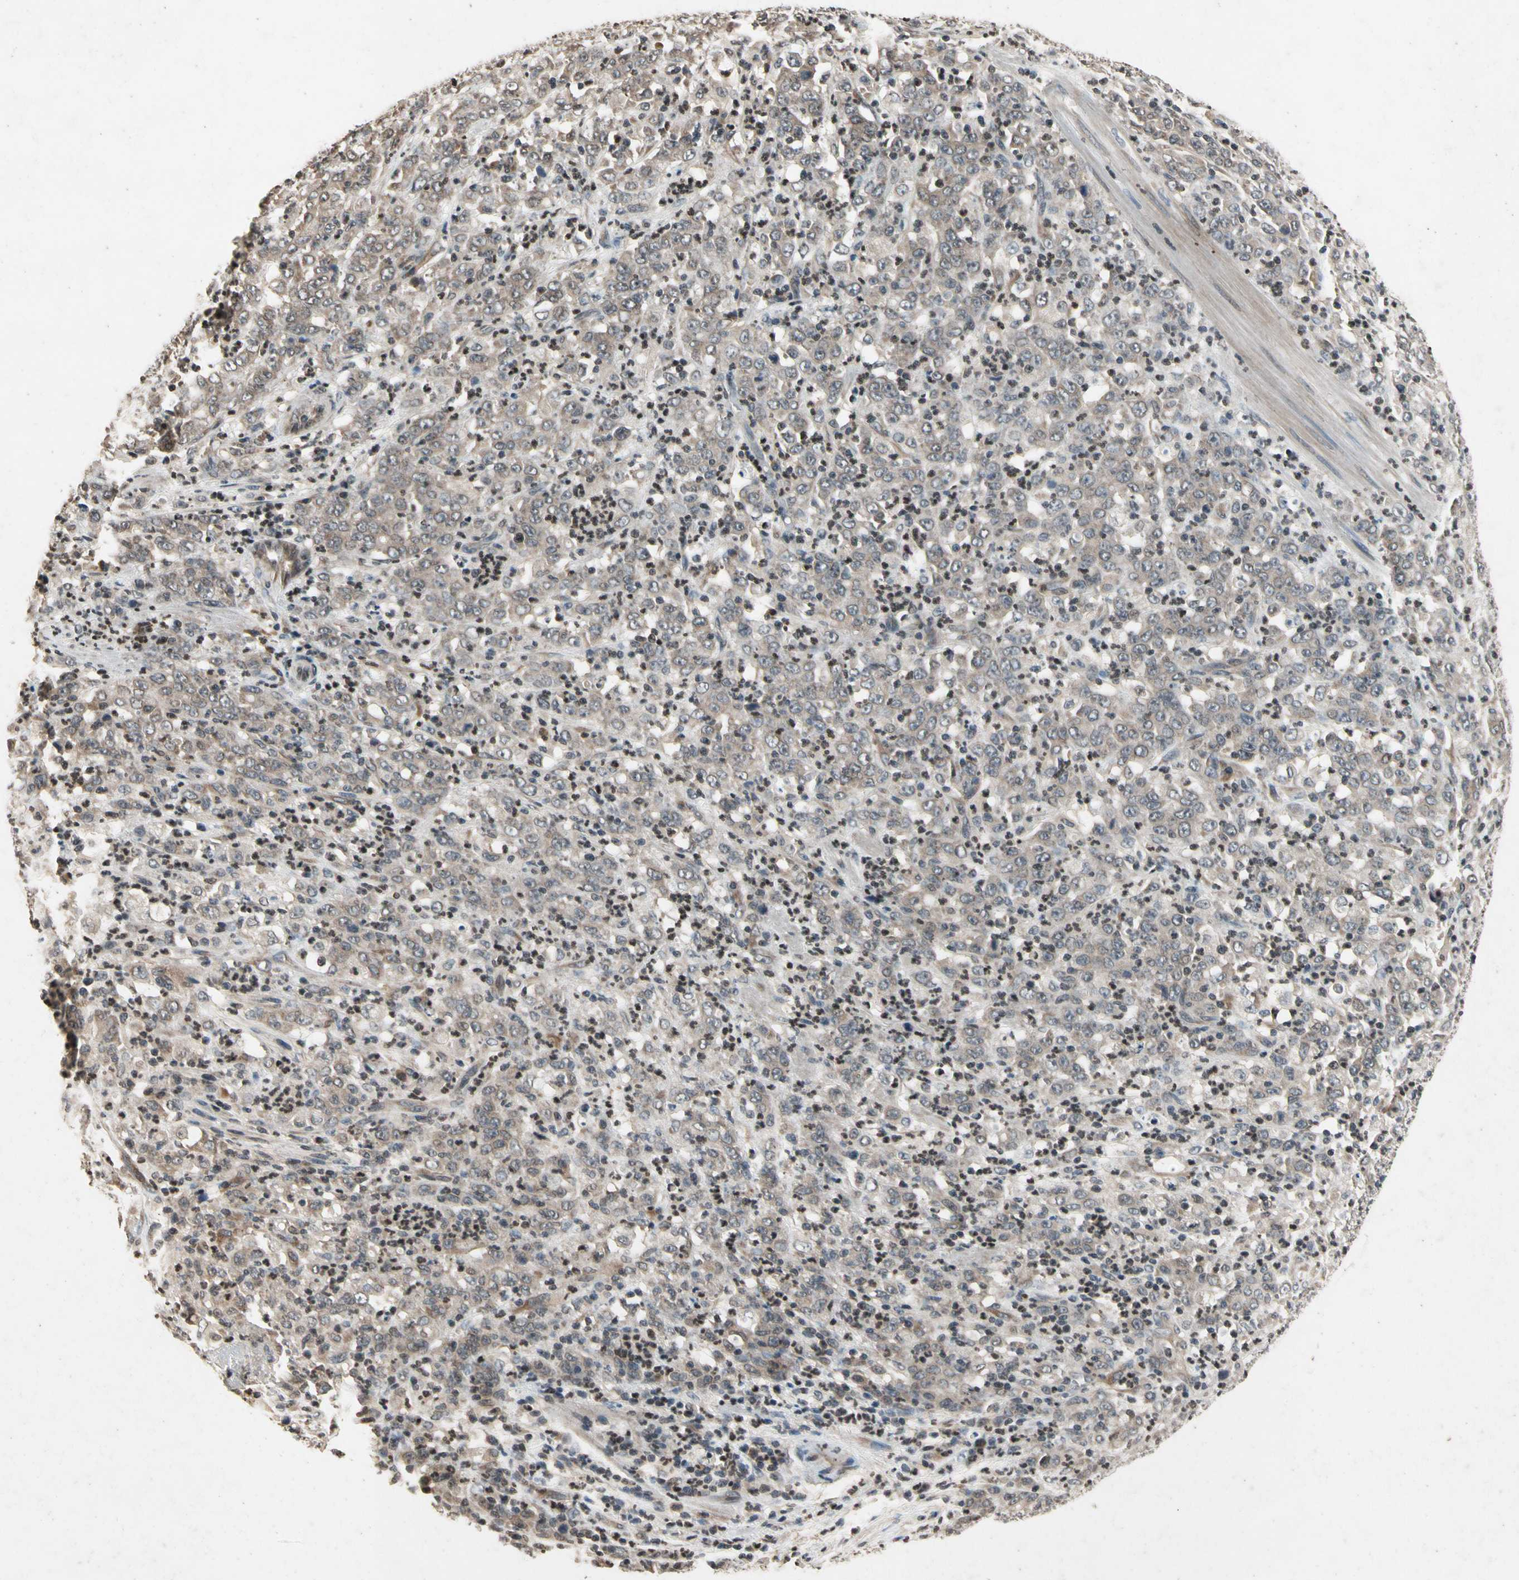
{"staining": {"intensity": "weak", "quantity": ">75%", "location": "cytoplasmic/membranous"}, "tissue": "stomach cancer", "cell_type": "Tumor cells", "image_type": "cancer", "snomed": [{"axis": "morphology", "description": "Adenocarcinoma, NOS"}, {"axis": "topography", "description": "Stomach, lower"}], "caption": "This photomicrograph reveals immunohistochemistry staining of human stomach adenocarcinoma, with low weak cytoplasmic/membranous expression in approximately >75% of tumor cells.", "gene": "DPY19L3", "patient": {"sex": "female", "age": 71}}